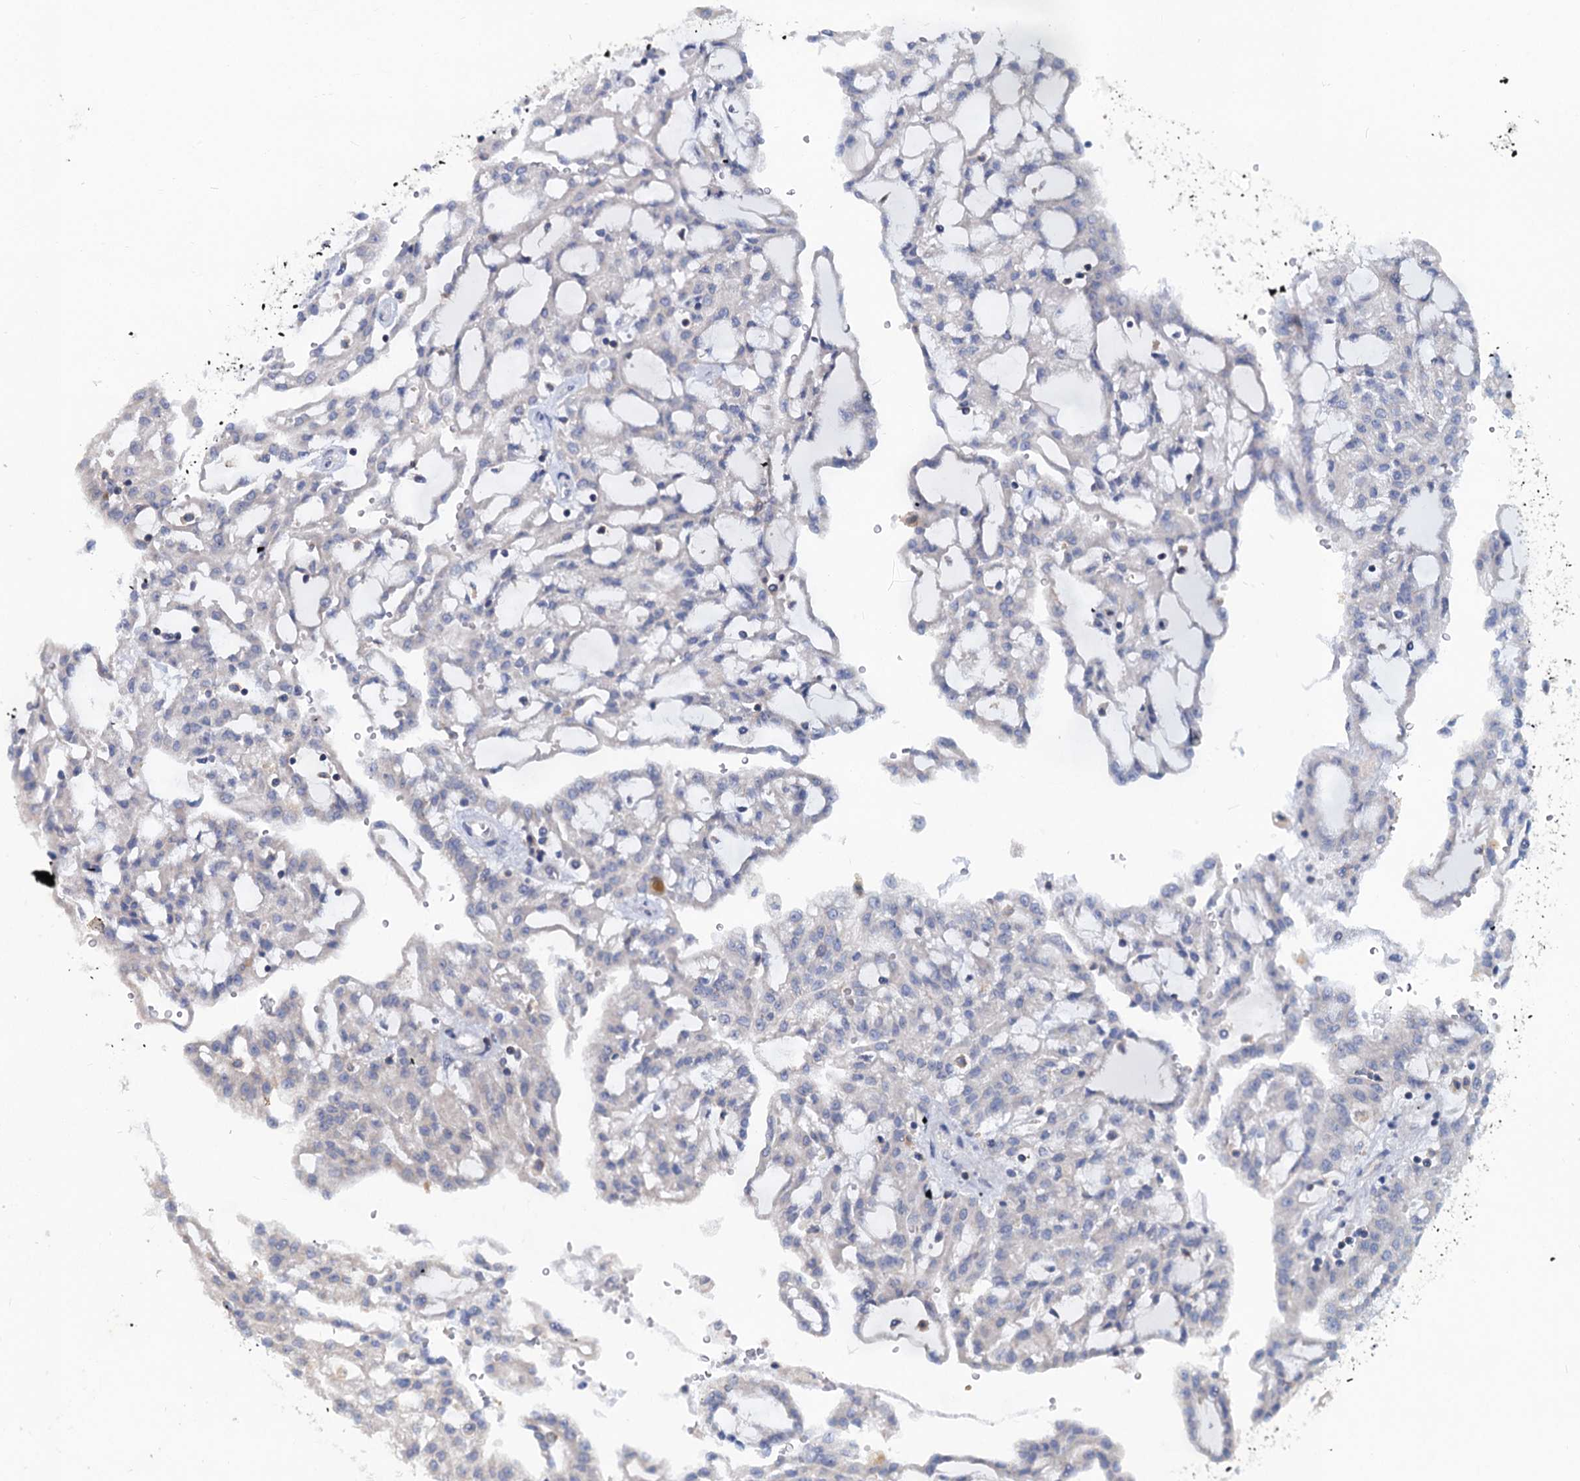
{"staining": {"intensity": "negative", "quantity": "none", "location": "none"}, "tissue": "renal cancer", "cell_type": "Tumor cells", "image_type": "cancer", "snomed": [{"axis": "morphology", "description": "Adenocarcinoma, NOS"}, {"axis": "topography", "description": "Kidney"}], "caption": "IHC histopathology image of adenocarcinoma (renal) stained for a protein (brown), which demonstrates no expression in tumor cells. (DAB (3,3'-diaminobenzidine) immunohistochemistry, high magnification).", "gene": "LRCH4", "patient": {"sex": "male", "age": 63}}